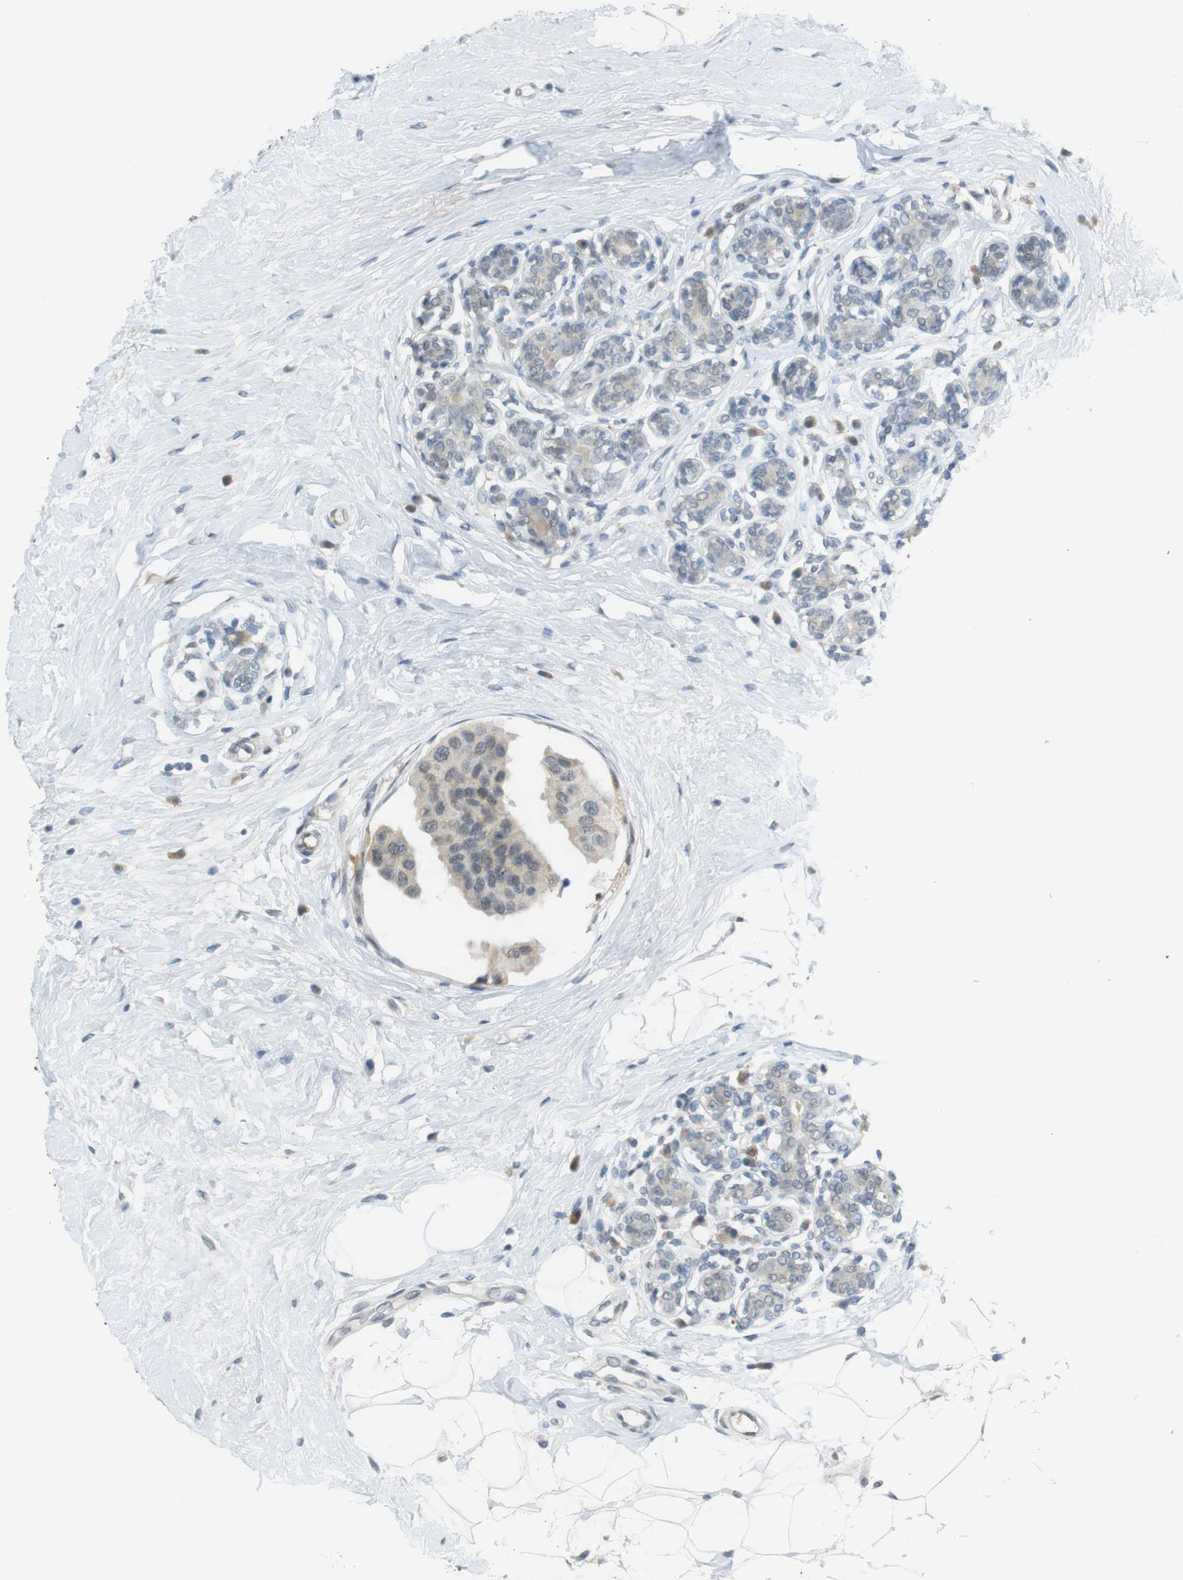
{"staining": {"intensity": "negative", "quantity": "none", "location": "none"}, "tissue": "breast cancer", "cell_type": "Tumor cells", "image_type": "cancer", "snomed": [{"axis": "morphology", "description": "Normal tissue, NOS"}, {"axis": "morphology", "description": "Duct carcinoma"}, {"axis": "topography", "description": "Breast"}], "caption": "Breast cancer was stained to show a protein in brown. There is no significant staining in tumor cells. (DAB immunohistochemistry (IHC) with hematoxylin counter stain).", "gene": "FZD10", "patient": {"sex": "female", "age": 39}}